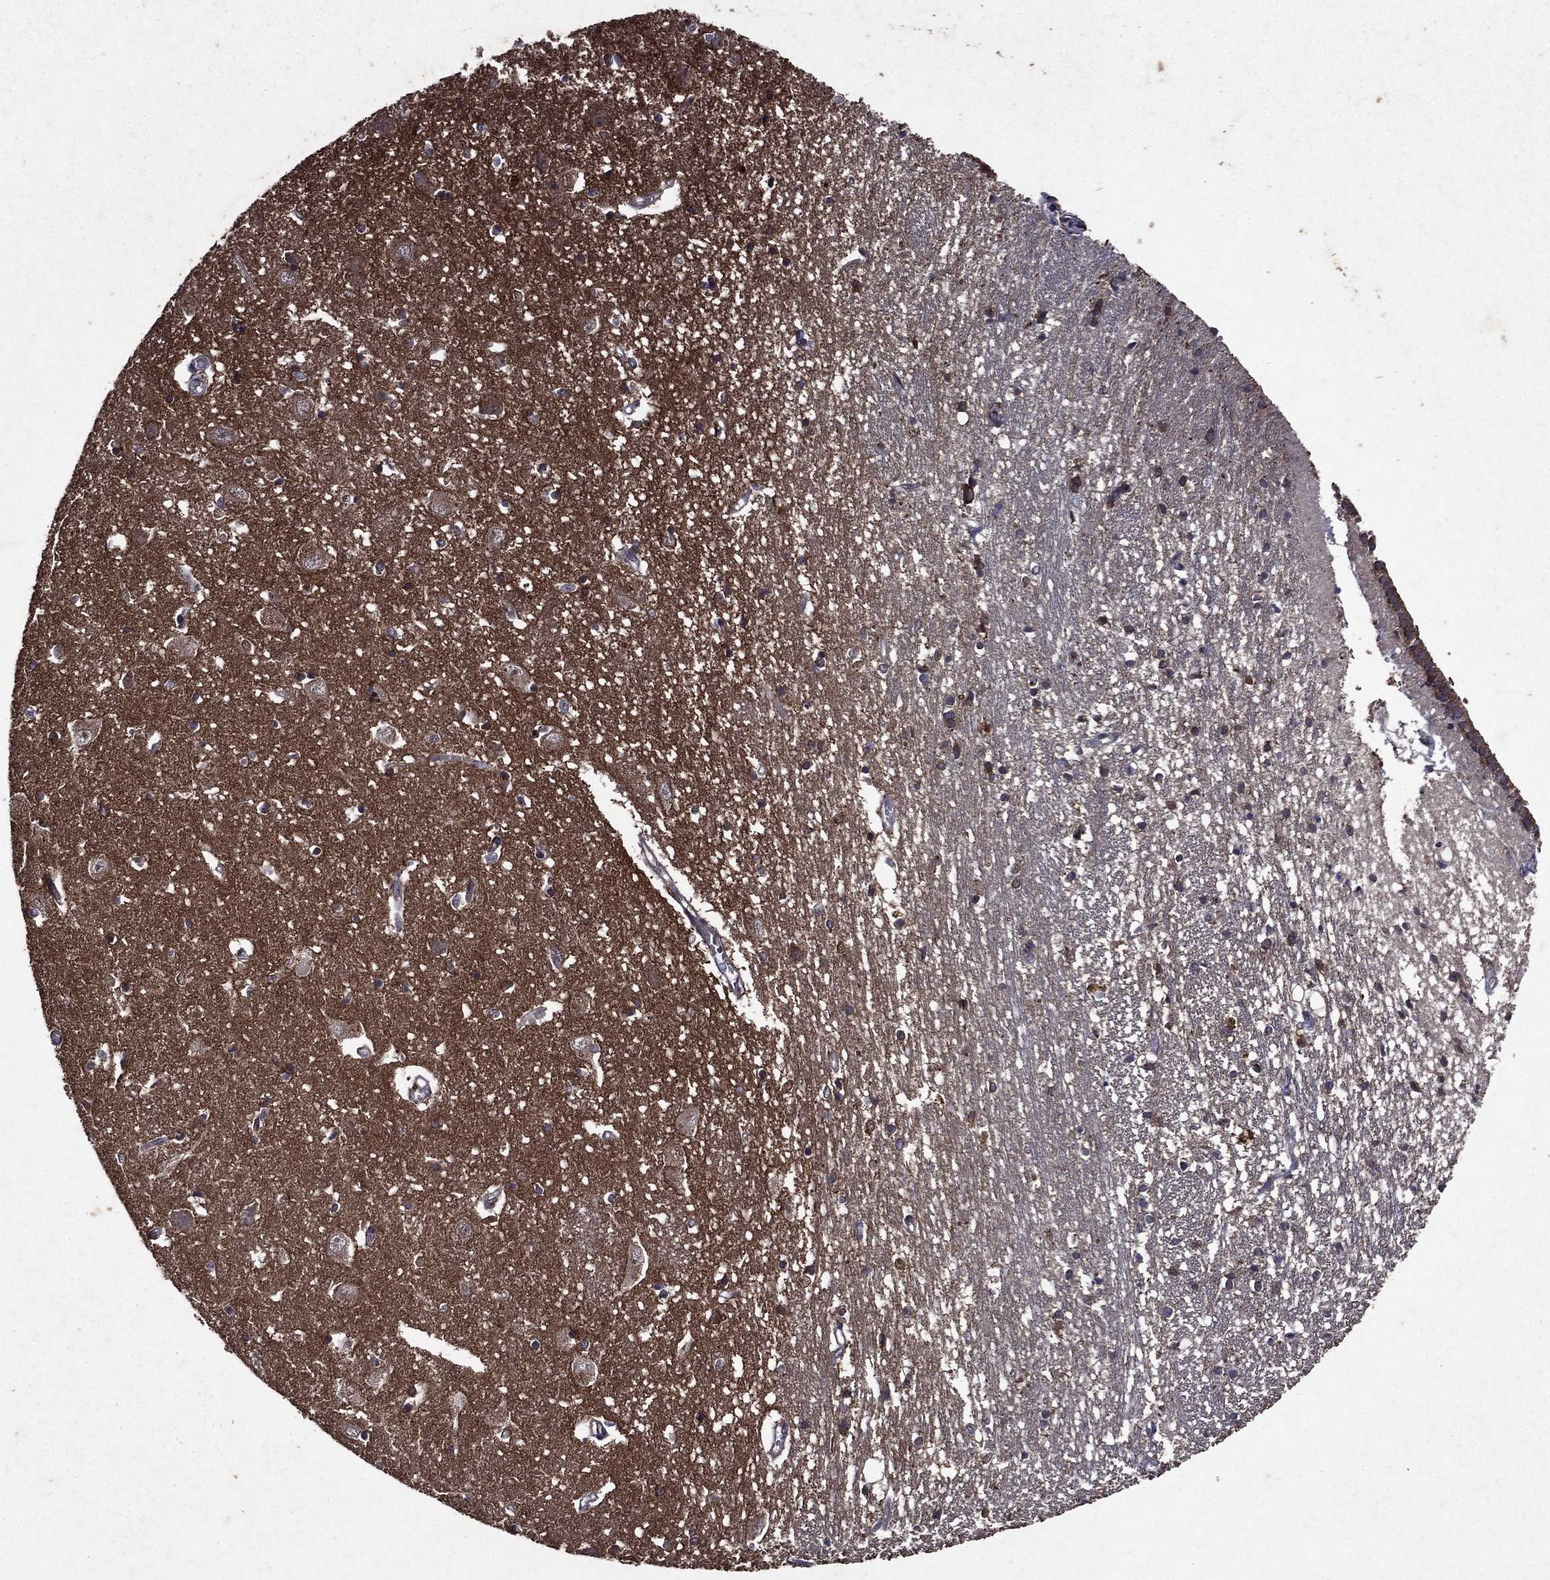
{"staining": {"intensity": "negative", "quantity": "none", "location": "none"}, "tissue": "caudate", "cell_type": "Glial cells", "image_type": "normal", "snomed": [{"axis": "morphology", "description": "Normal tissue, NOS"}, {"axis": "topography", "description": "Lateral ventricle wall"}], "caption": "DAB (3,3'-diaminobenzidine) immunohistochemical staining of benign caudate shows no significant positivity in glial cells.", "gene": "EIF2B4", "patient": {"sex": "male", "age": 54}}